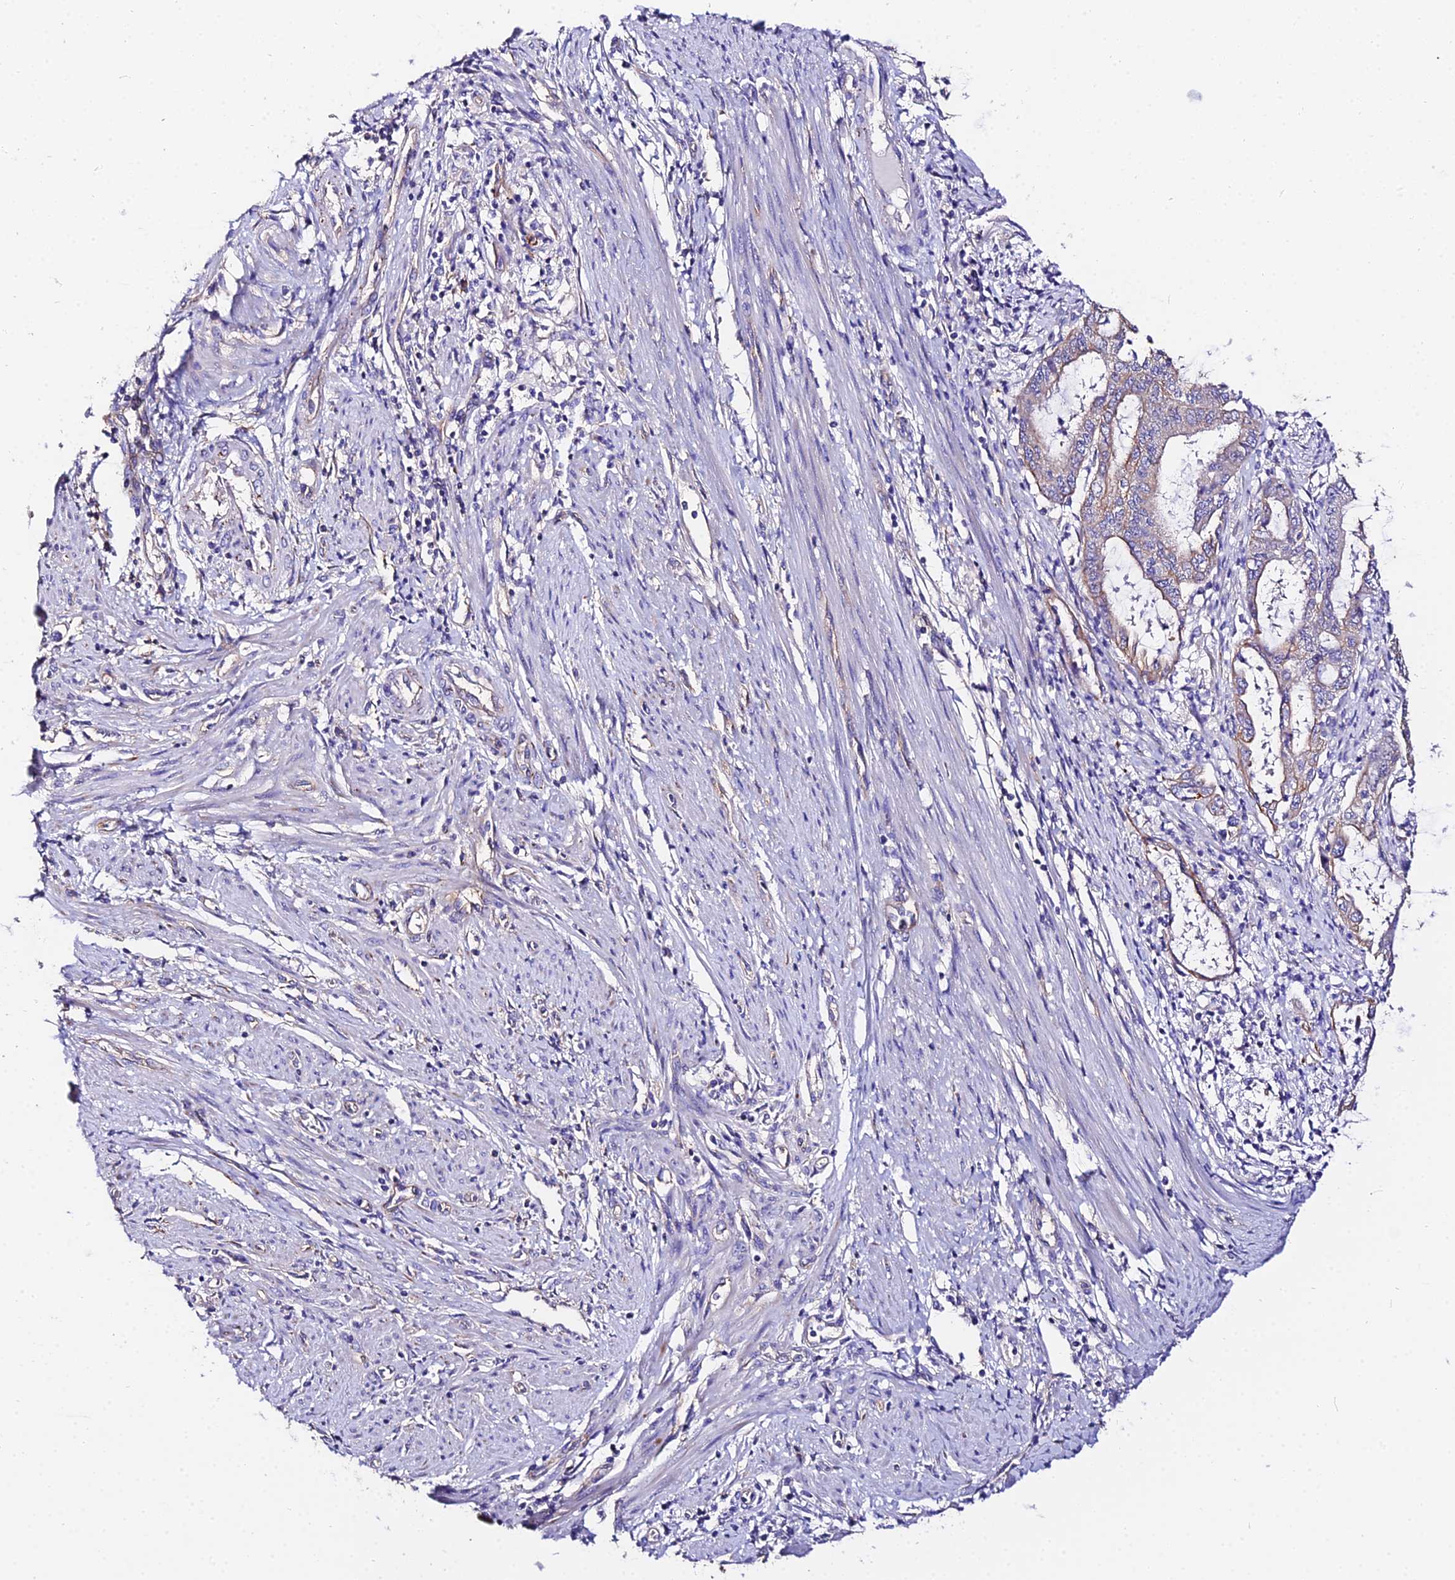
{"staining": {"intensity": "weak", "quantity": "25%-75%", "location": "cytoplasmic/membranous"}, "tissue": "endometrial cancer", "cell_type": "Tumor cells", "image_type": "cancer", "snomed": [{"axis": "morphology", "description": "Adenocarcinoma, NOS"}, {"axis": "topography", "description": "Endometrium"}], "caption": "Endometrial cancer stained with a brown dye exhibits weak cytoplasmic/membranous positive positivity in approximately 25%-75% of tumor cells.", "gene": "DAW1", "patient": {"sex": "female", "age": 51}}